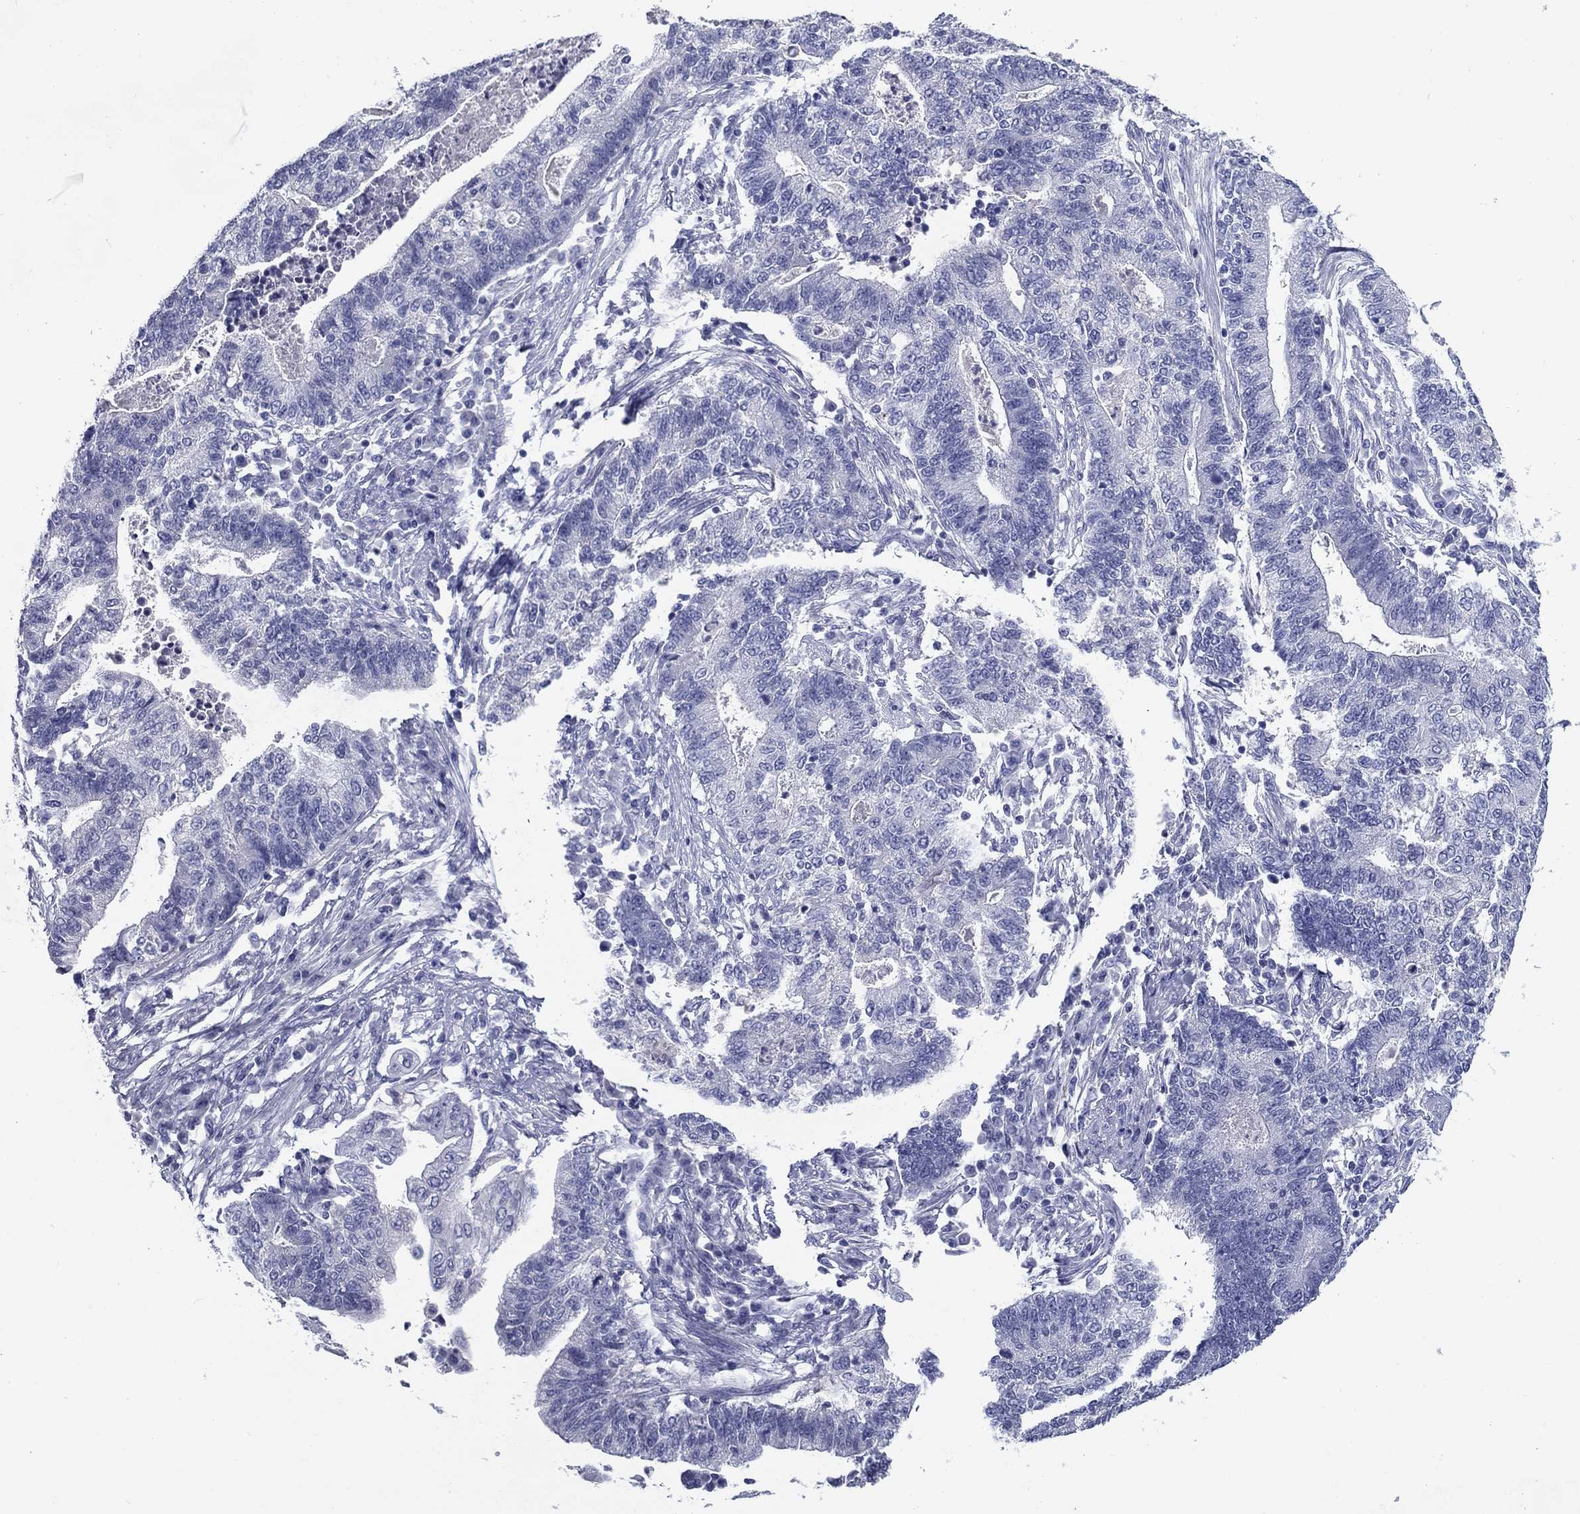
{"staining": {"intensity": "negative", "quantity": "none", "location": "none"}, "tissue": "endometrial cancer", "cell_type": "Tumor cells", "image_type": "cancer", "snomed": [{"axis": "morphology", "description": "Adenocarcinoma, NOS"}, {"axis": "topography", "description": "Uterus"}, {"axis": "topography", "description": "Endometrium"}], "caption": "Adenocarcinoma (endometrial) was stained to show a protein in brown. There is no significant staining in tumor cells. Nuclei are stained in blue.", "gene": "NPPA", "patient": {"sex": "female", "age": 54}}